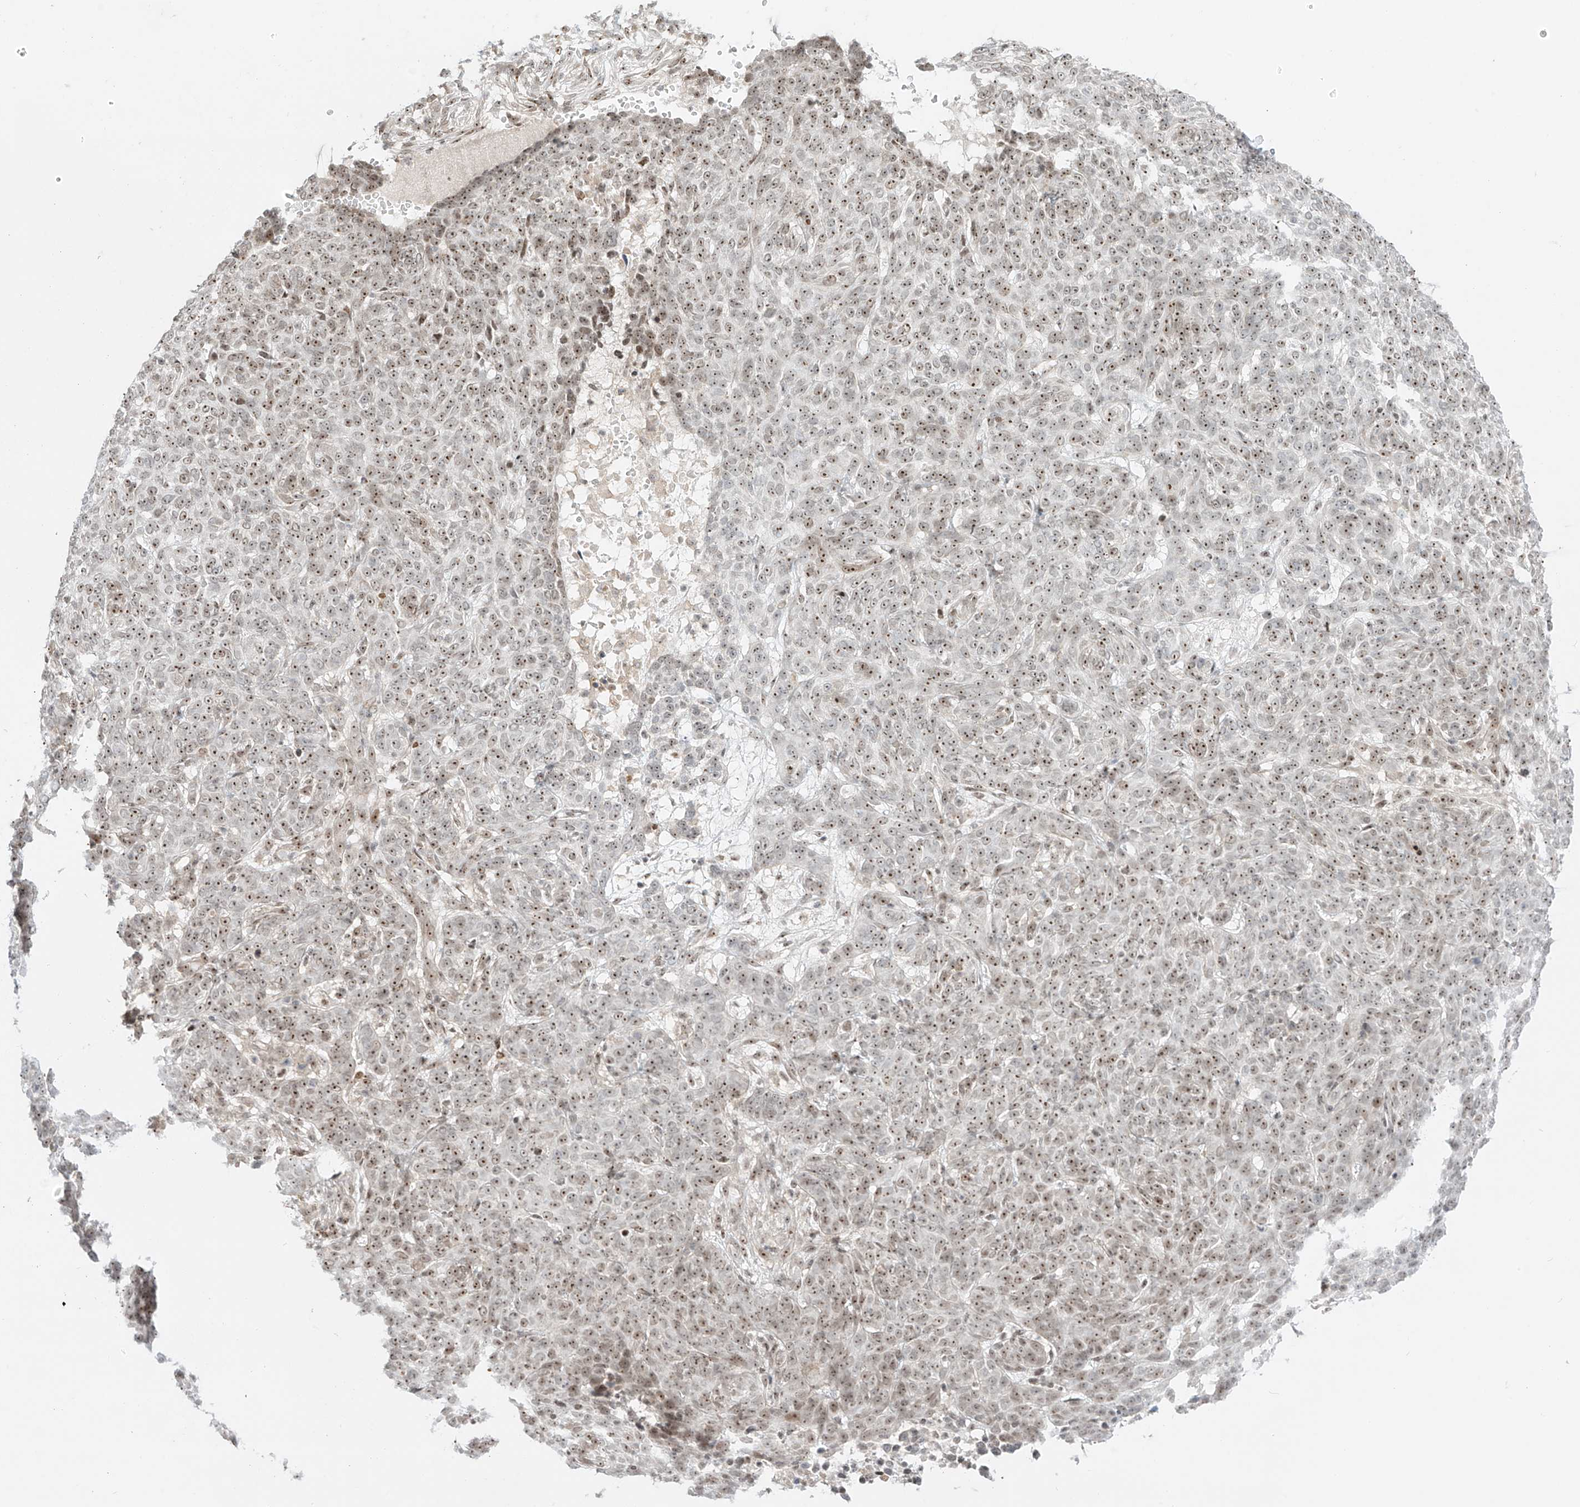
{"staining": {"intensity": "weak", "quantity": ">75%", "location": "nuclear"}, "tissue": "skin cancer", "cell_type": "Tumor cells", "image_type": "cancer", "snomed": [{"axis": "morphology", "description": "Basal cell carcinoma"}, {"axis": "topography", "description": "Skin"}], "caption": "Skin cancer stained with a brown dye shows weak nuclear positive staining in approximately >75% of tumor cells.", "gene": "ZNF512", "patient": {"sex": "male", "age": 85}}